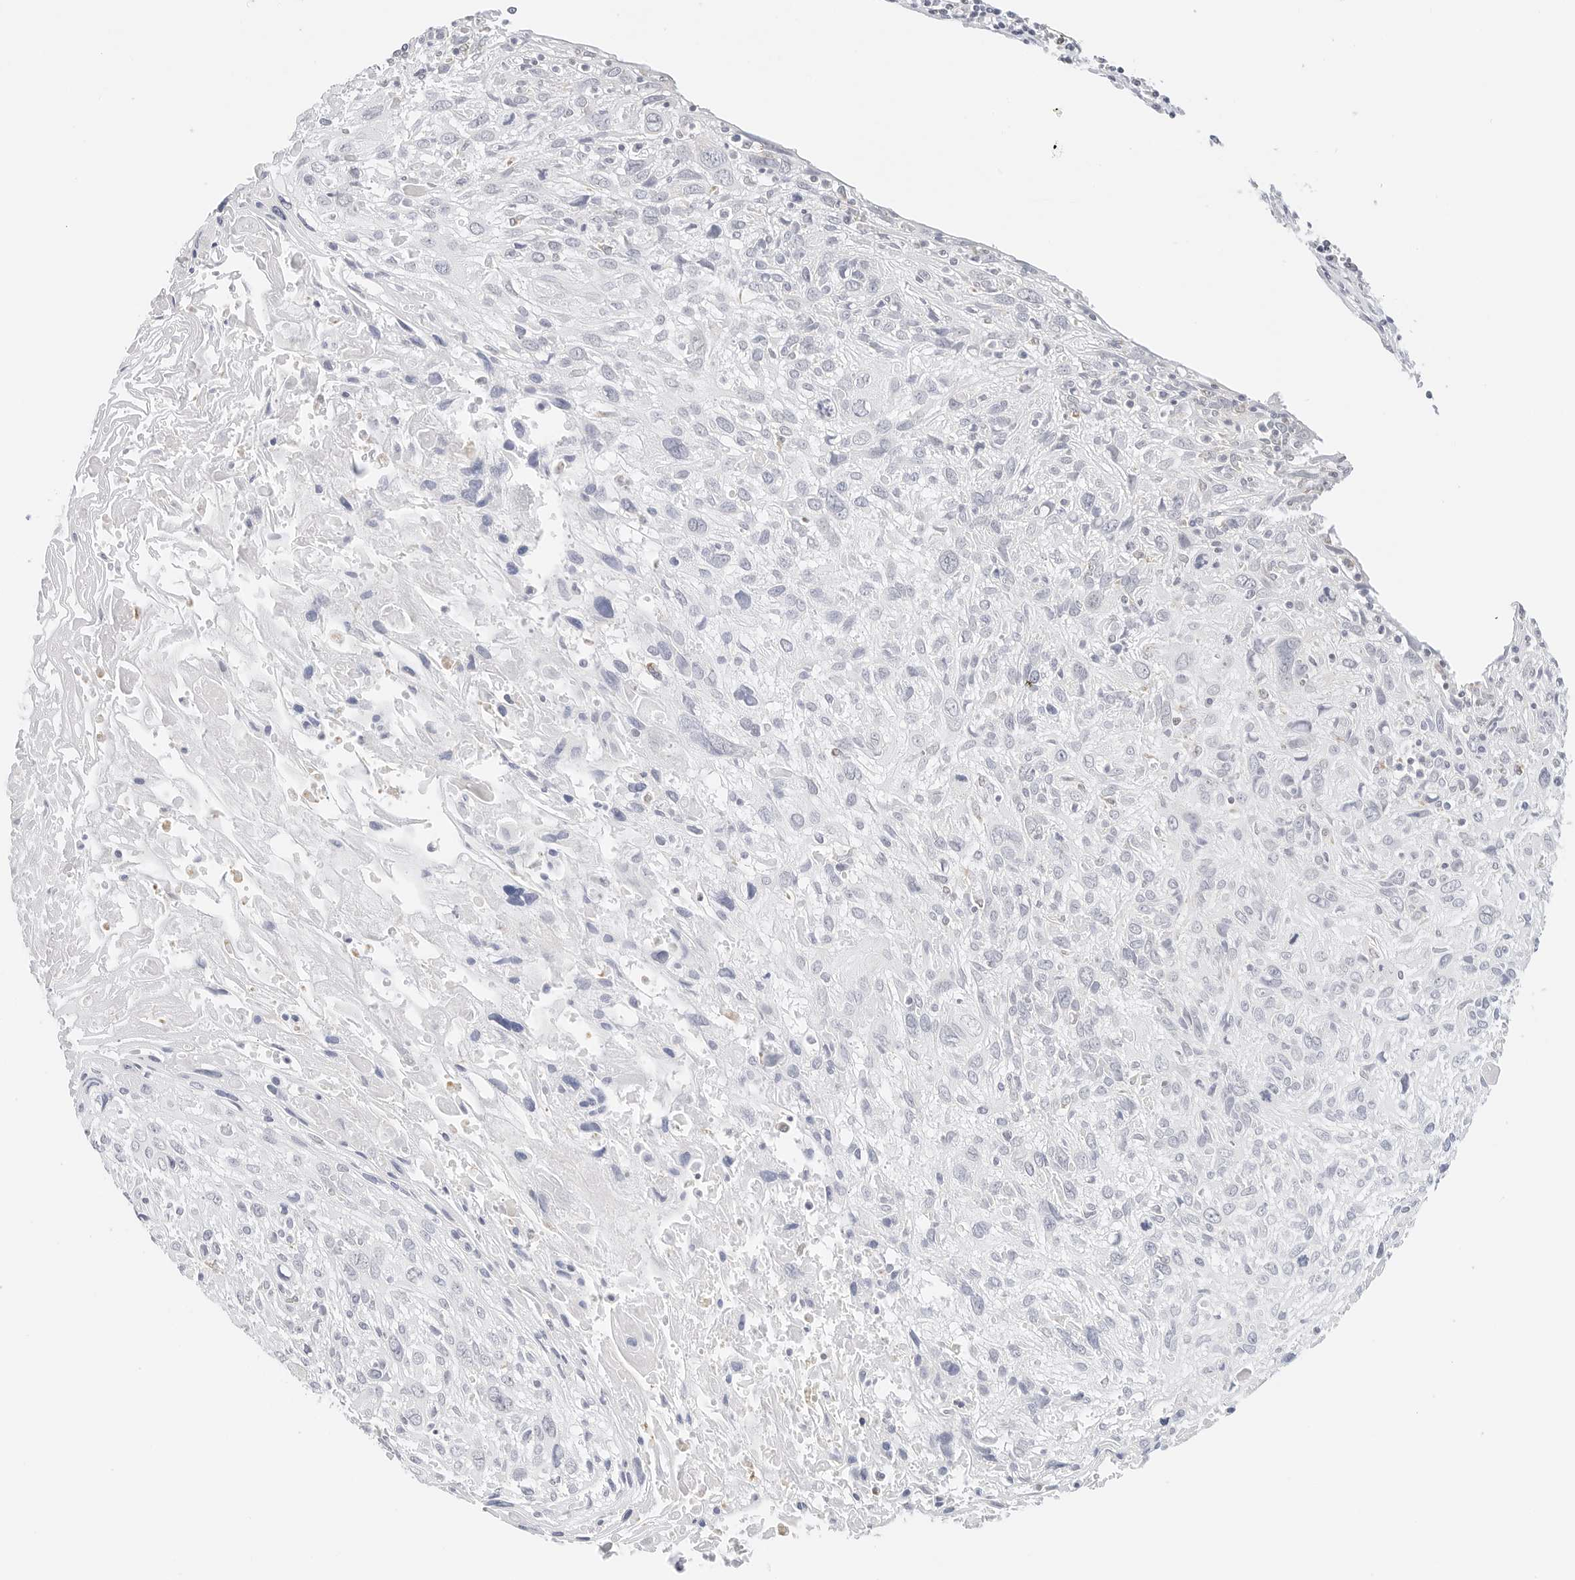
{"staining": {"intensity": "negative", "quantity": "none", "location": "none"}, "tissue": "cervical cancer", "cell_type": "Tumor cells", "image_type": "cancer", "snomed": [{"axis": "morphology", "description": "Squamous cell carcinoma, NOS"}, {"axis": "topography", "description": "Cervix"}], "caption": "Immunohistochemistry (IHC) of squamous cell carcinoma (cervical) demonstrates no staining in tumor cells.", "gene": "GORAB", "patient": {"sex": "female", "age": 51}}